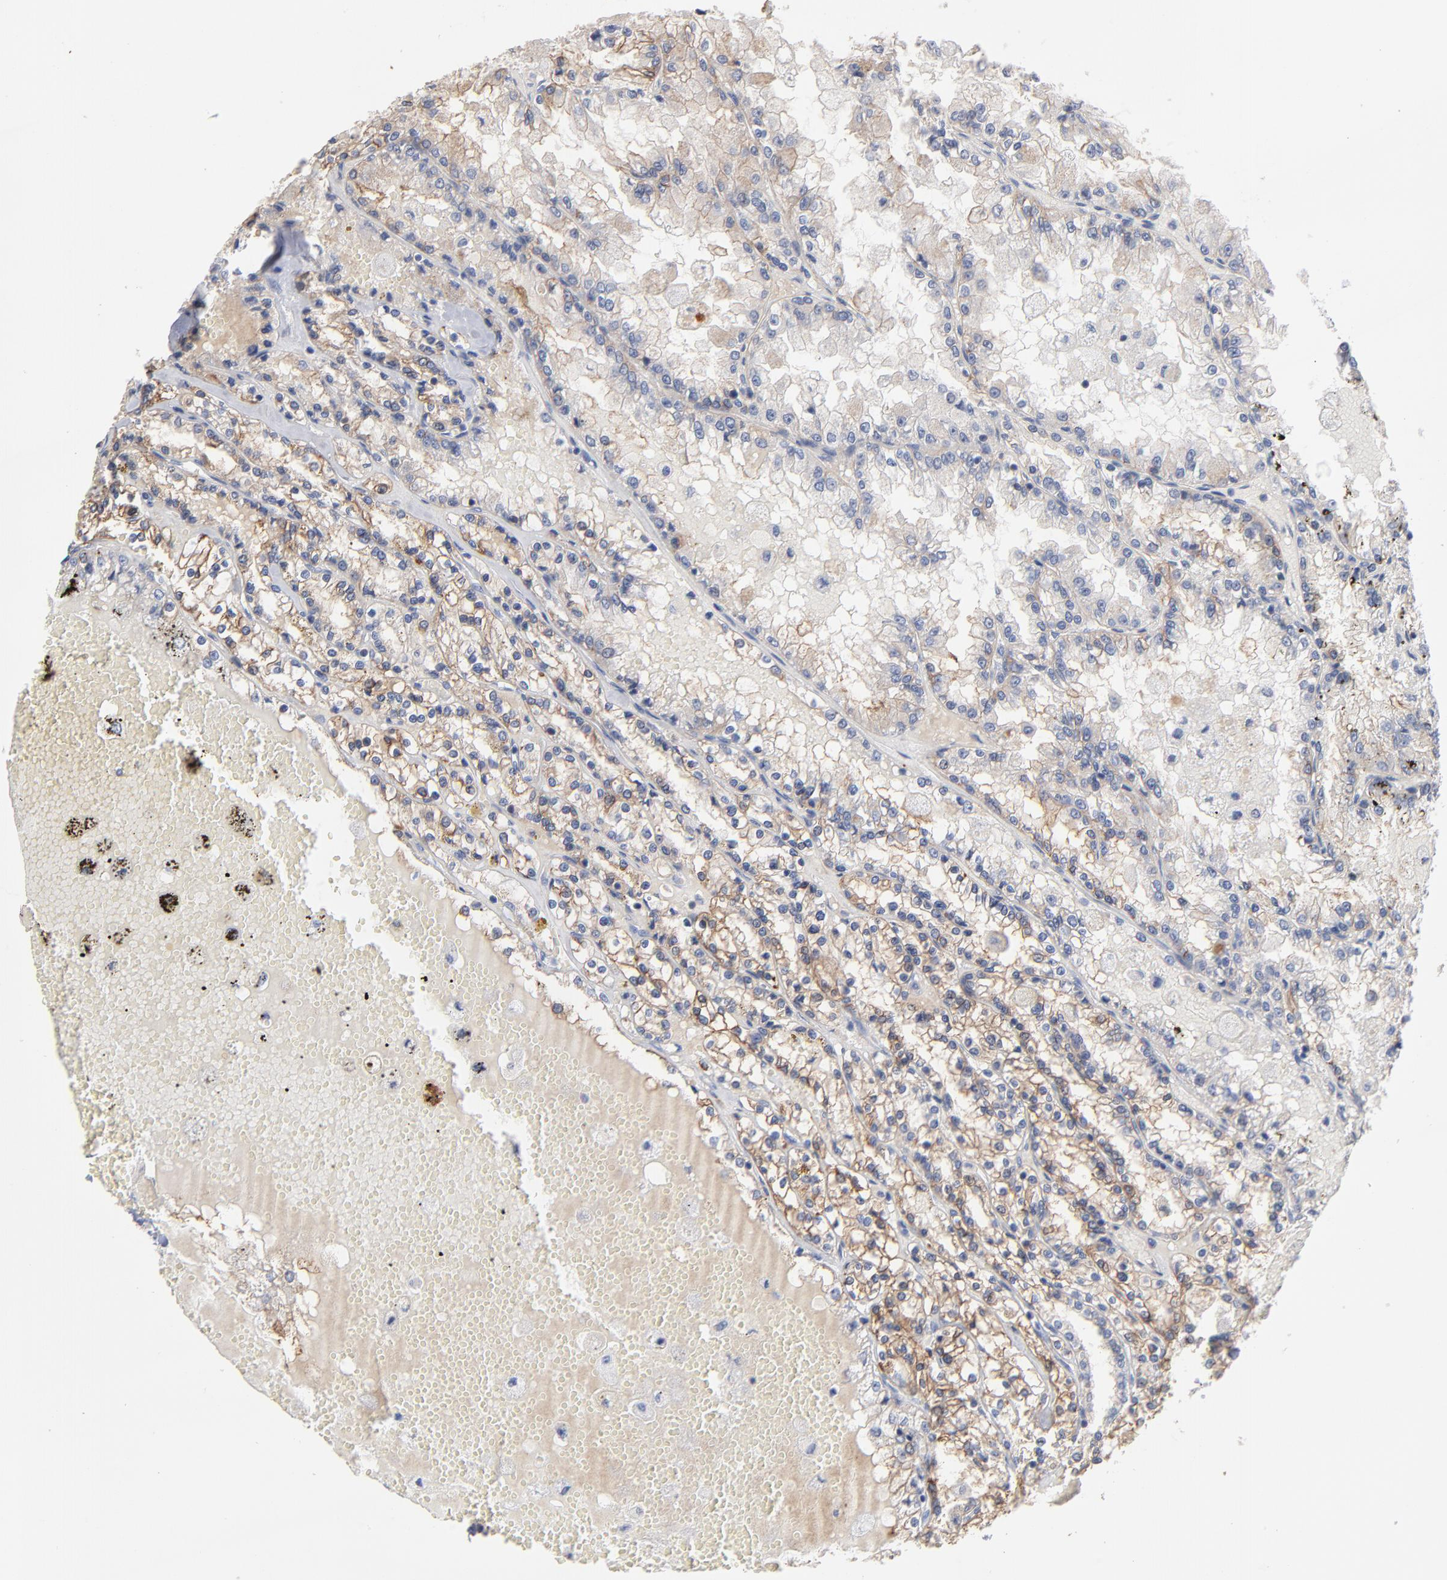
{"staining": {"intensity": "moderate", "quantity": ">75%", "location": "cytoplasmic/membranous"}, "tissue": "renal cancer", "cell_type": "Tumor cells", "image_type": "cancer", "snomed": [{"axis": "morphology", "description": "Adenocarcinoma, NOS"}, {"axis": "topography", "description": "Kidney"}], "caption": "A brown stain labels moderate cytoplasmic/membranous positivity of a protein in renal adenocarcinoma tumor cells. (Stains: DAB (3,3'-diaminobenzidine) in brown, nuclei in blue, Microscopy: brightfield microscopy at high magnification).", "gene": "PDLIM2", "patient": {"sex": "female", "age": 56}}